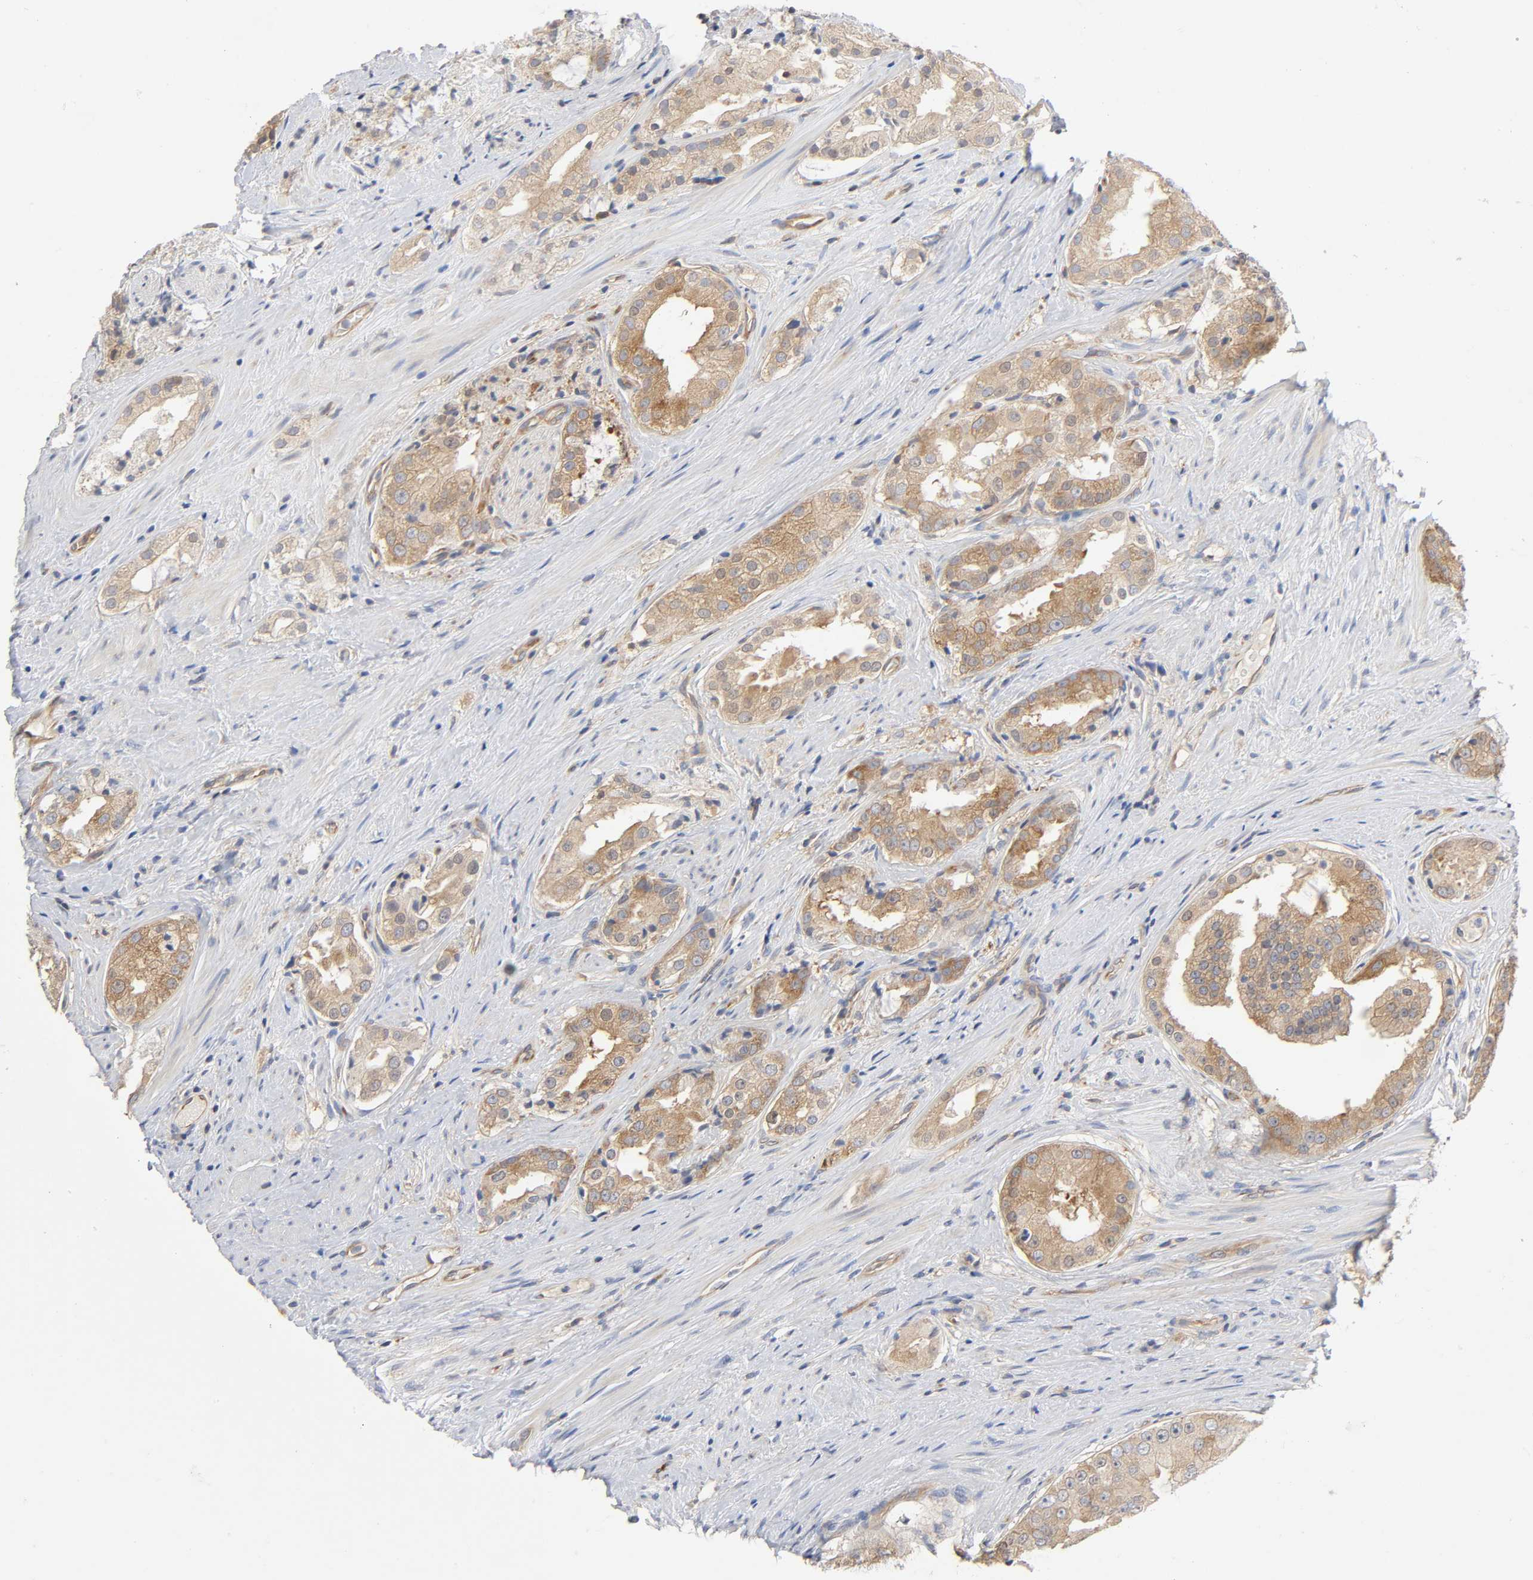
{"staining": {"intensity": "moderate", "quantity": ">75%", "location": "cytoplasmic/membranous"}, "tissue": "prostate cancer", "cell_type": "Tumor cells", "image_type": "cancer", "snomed": [{"axis": "morphology", "description": "Adenocarcinoma, High grade"}, {"axis": "topography", "description": "Prostate"}], "caption": "This is an image of IHC staining of prostate adenocarcinoma (high-grade), which shows moderate staining in the cytoplasmic/membranous of tumor cells.", "gene": "SCHIP1", "patient": {"sex": "male", "age": 73}}